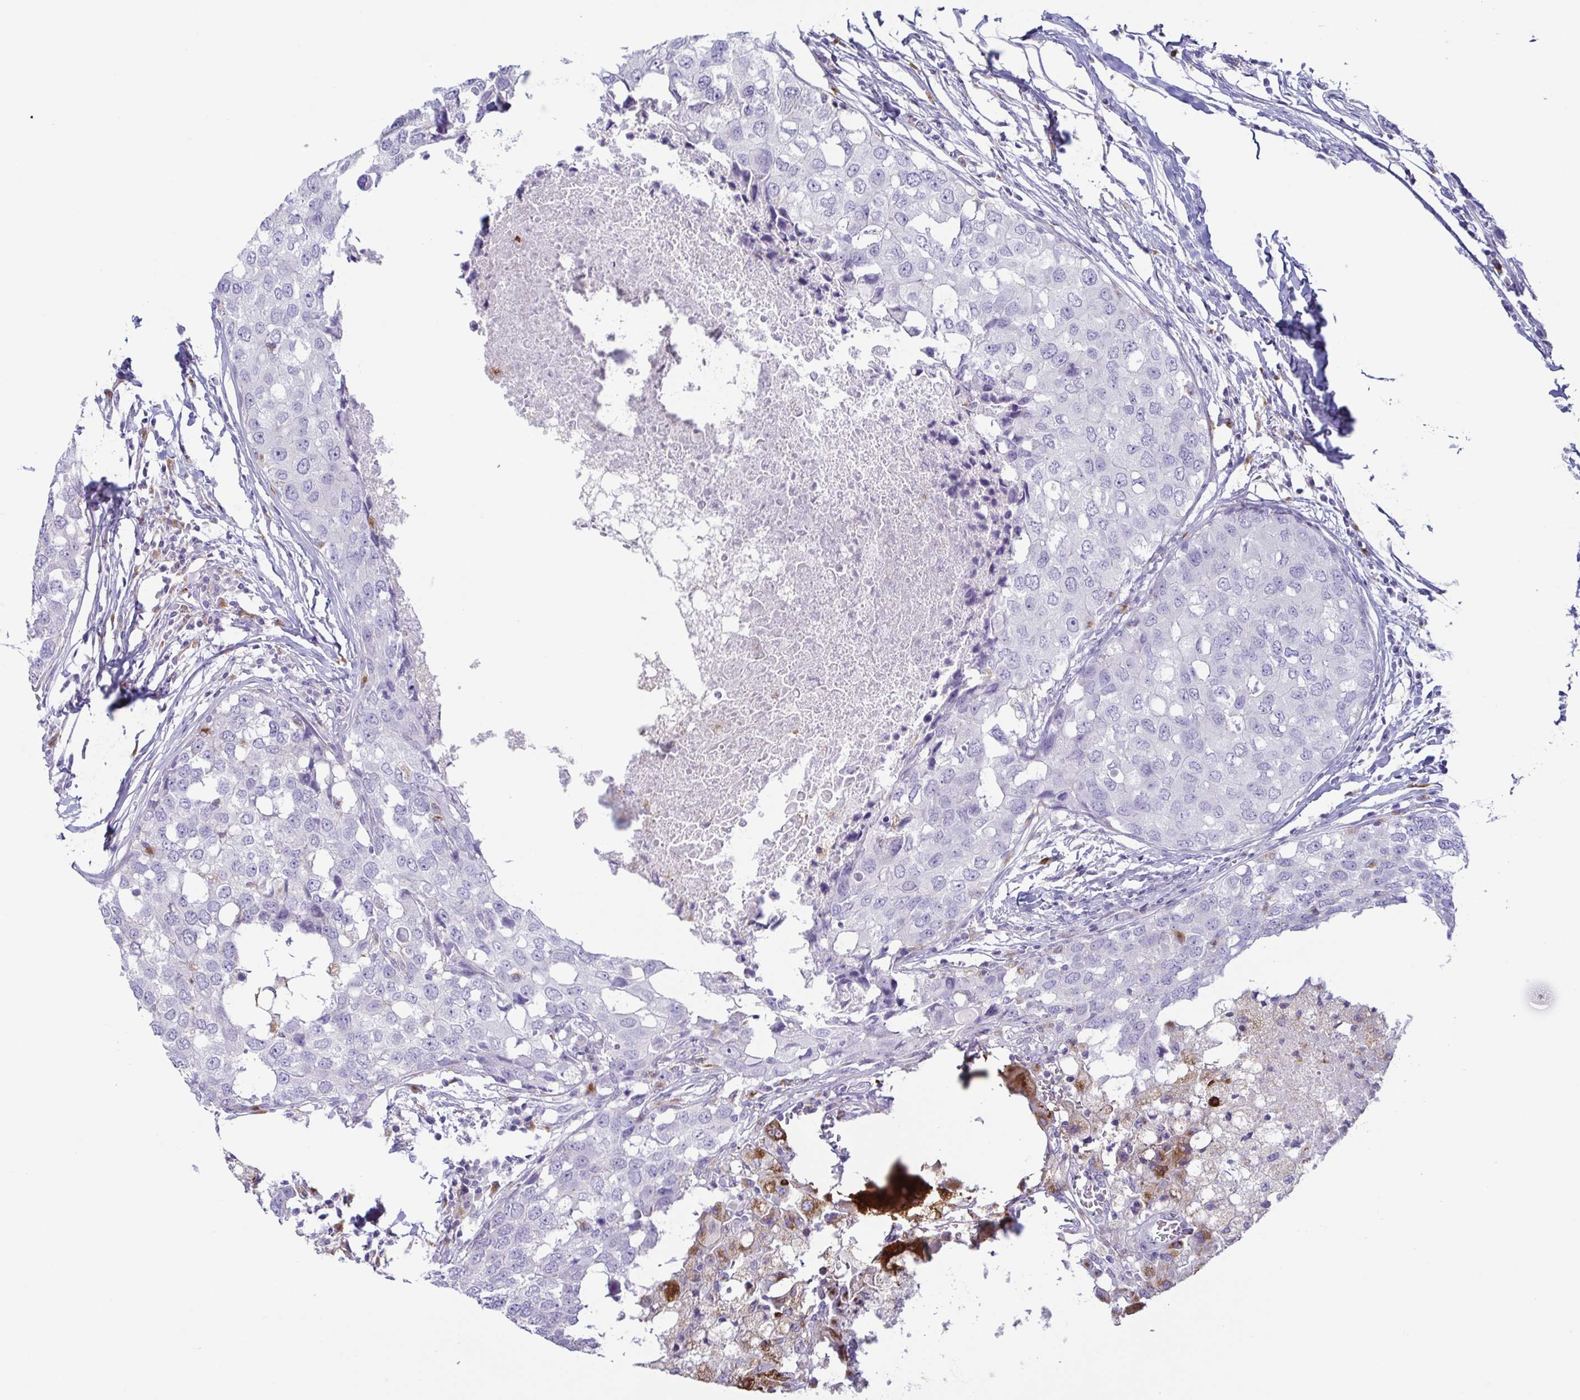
{"staining": {"intensity": "negative", "quantity": "none", "location": "none"}, "tissue": "breast cancer", "cell_type": "Tumor cells", "image_type": "cancer", "snomed": [{"axis": "morphology", "description": "Duct carcinoma"}, {"axis": "topography", "description": "Breast"}], "caption": "A histopathology image of intraductal carcinoma (breast) stained for a protein exhibits no brown staining in tumor cells.", "gene": "ATP6V1G2", "patient": {"sex": "female", "age": 27}}